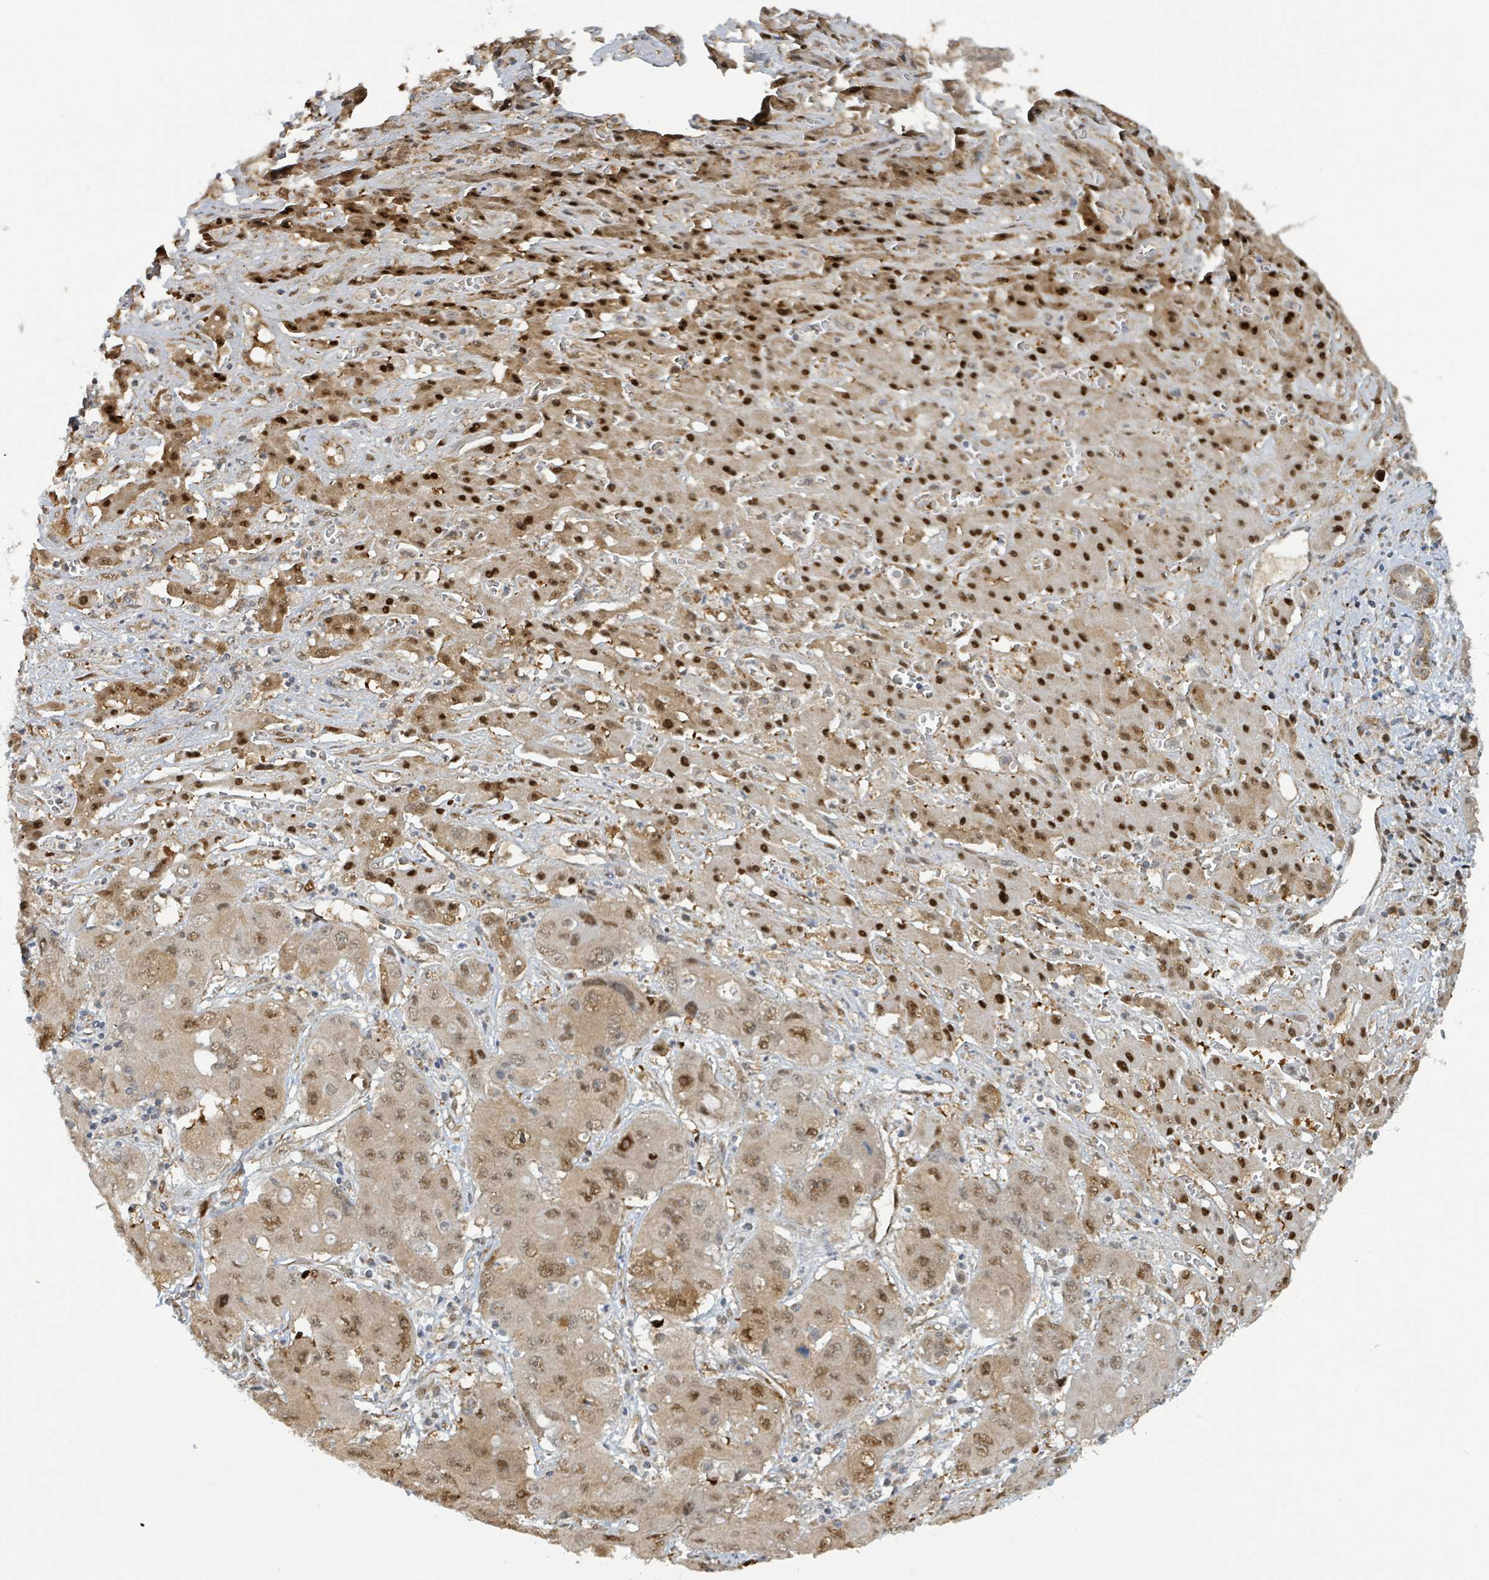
{"staining": {"intensity": "moderate", "quantity": ">75%", "location": "nuclear"}, "tissue": "liver cancer", "cell_type": "Tumor cells", "image_type": "cancer", "snomed": [{"axis": "morphology", "description": "Cholangiocarcinoma"}, {"axis": "topography", "description": "Liver"}], "caption": "Protein staining of liver cancer (cholangiocarcinoma) tissue demonstrates moderate nuclear expression in about >75% of tumor cells.", "gene": "PSMB7", "patient": {"sex": "male", "age": 67}}